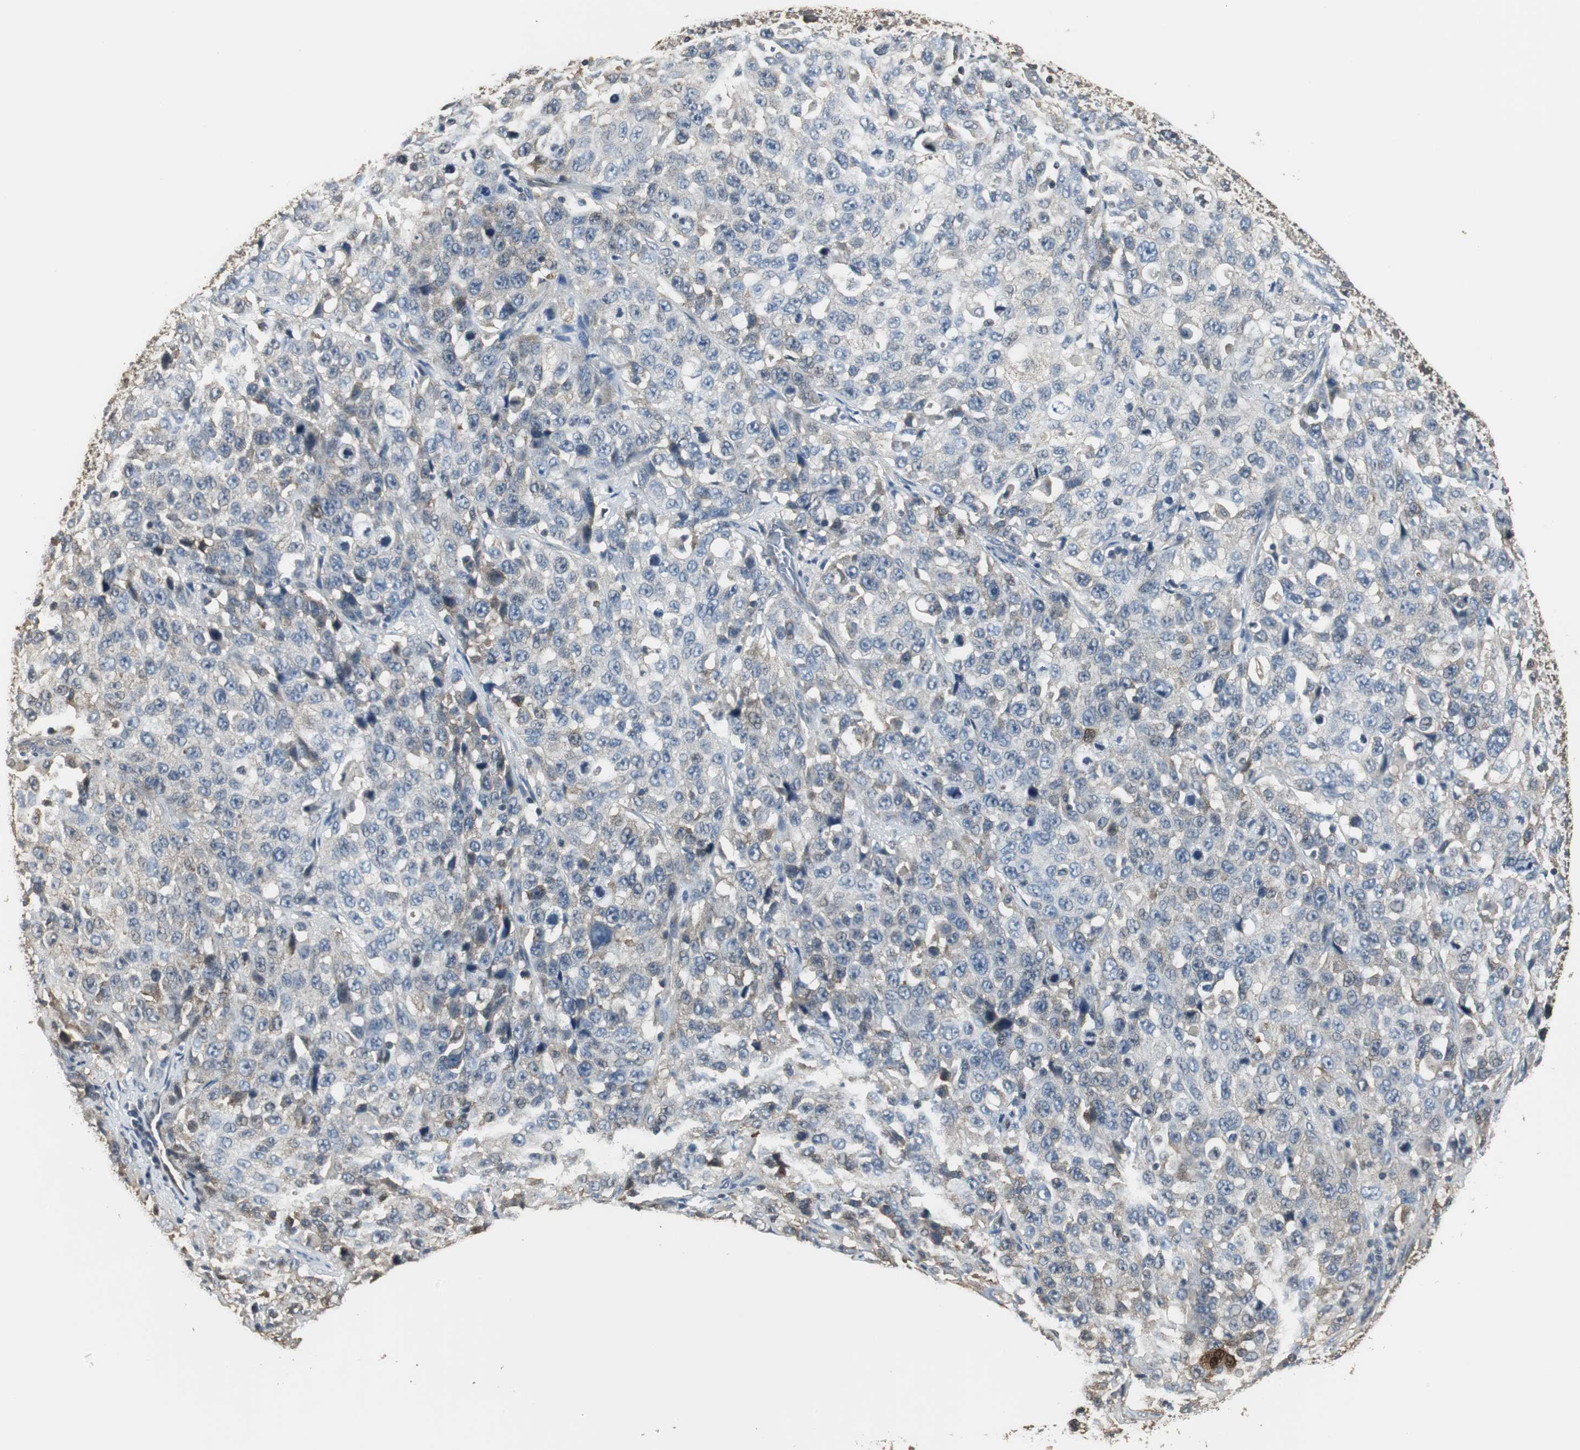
{"staining": {"intensity": "weak", "quantity": "25%-75%", "location": "cytoplasmic/membranous"}, "tissue": "stomach cancer", "cell_type": "Tumor cells", "image_type": "cancer", "snomed": [{"axis": "morphology", "description": "Normal tissue, NOS"}, {"axis": "morphology", "description": "Adenocarcinoma, NOS"}, {"axis": "topography", "description": "Stomach"}], "caption": "Immunohistochemistry (IHC) staining of stomach cancer, which reveals low levels of weak cytoplasmic/membranous expression in approximately 25%-75% of tumor cells indicating weak cytoplasmic/membranous protein positivity. The staining was performed using DAB (3,3'-diaminobenzidine) (brown) for protein detection and nuclei were counterstained in hematoxylin (blue).", "gene": "CCT5", "patient": {"sex": "male", "age": 48}}